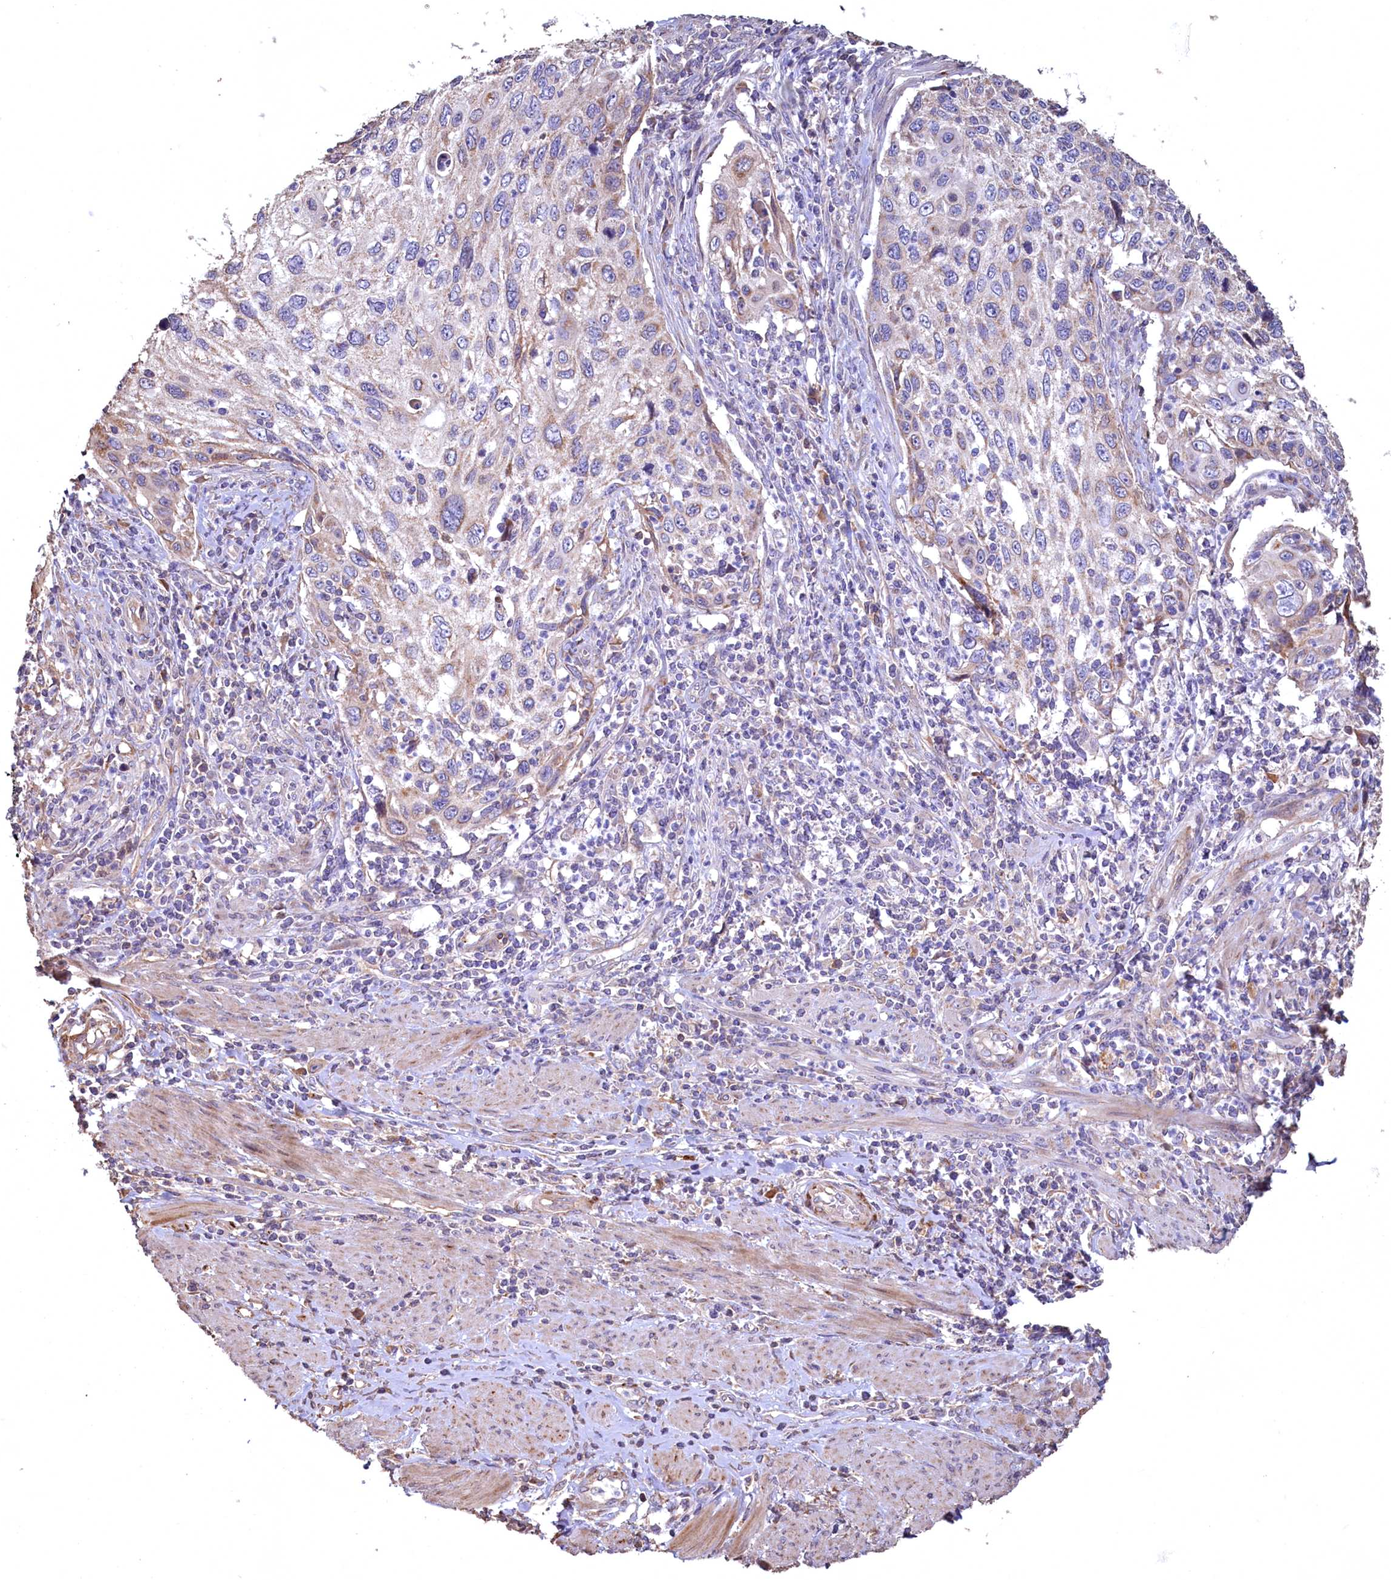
{"staining": {"intensity": "moderate", "quantity": "<25%", "location": "cytoplasmic/membranous"}, "tissue": "cervical cancer", "cell_type": "Tumor cells", "image_type": "cancer", "snomed": [{"axis": "morphology", "description": "Squamous cell carcinoma, NOS"}, {"axis": "topography", "description": "Cervix"}], "caption": "Protein staining of squamous cell carcinoma (cervical) tissue reveals moderate cytoplasmic/membranous expression in about <25% of tumor cells.", "gene": "FUNDC1", "patient": {"sex": "female", "age": 70}}